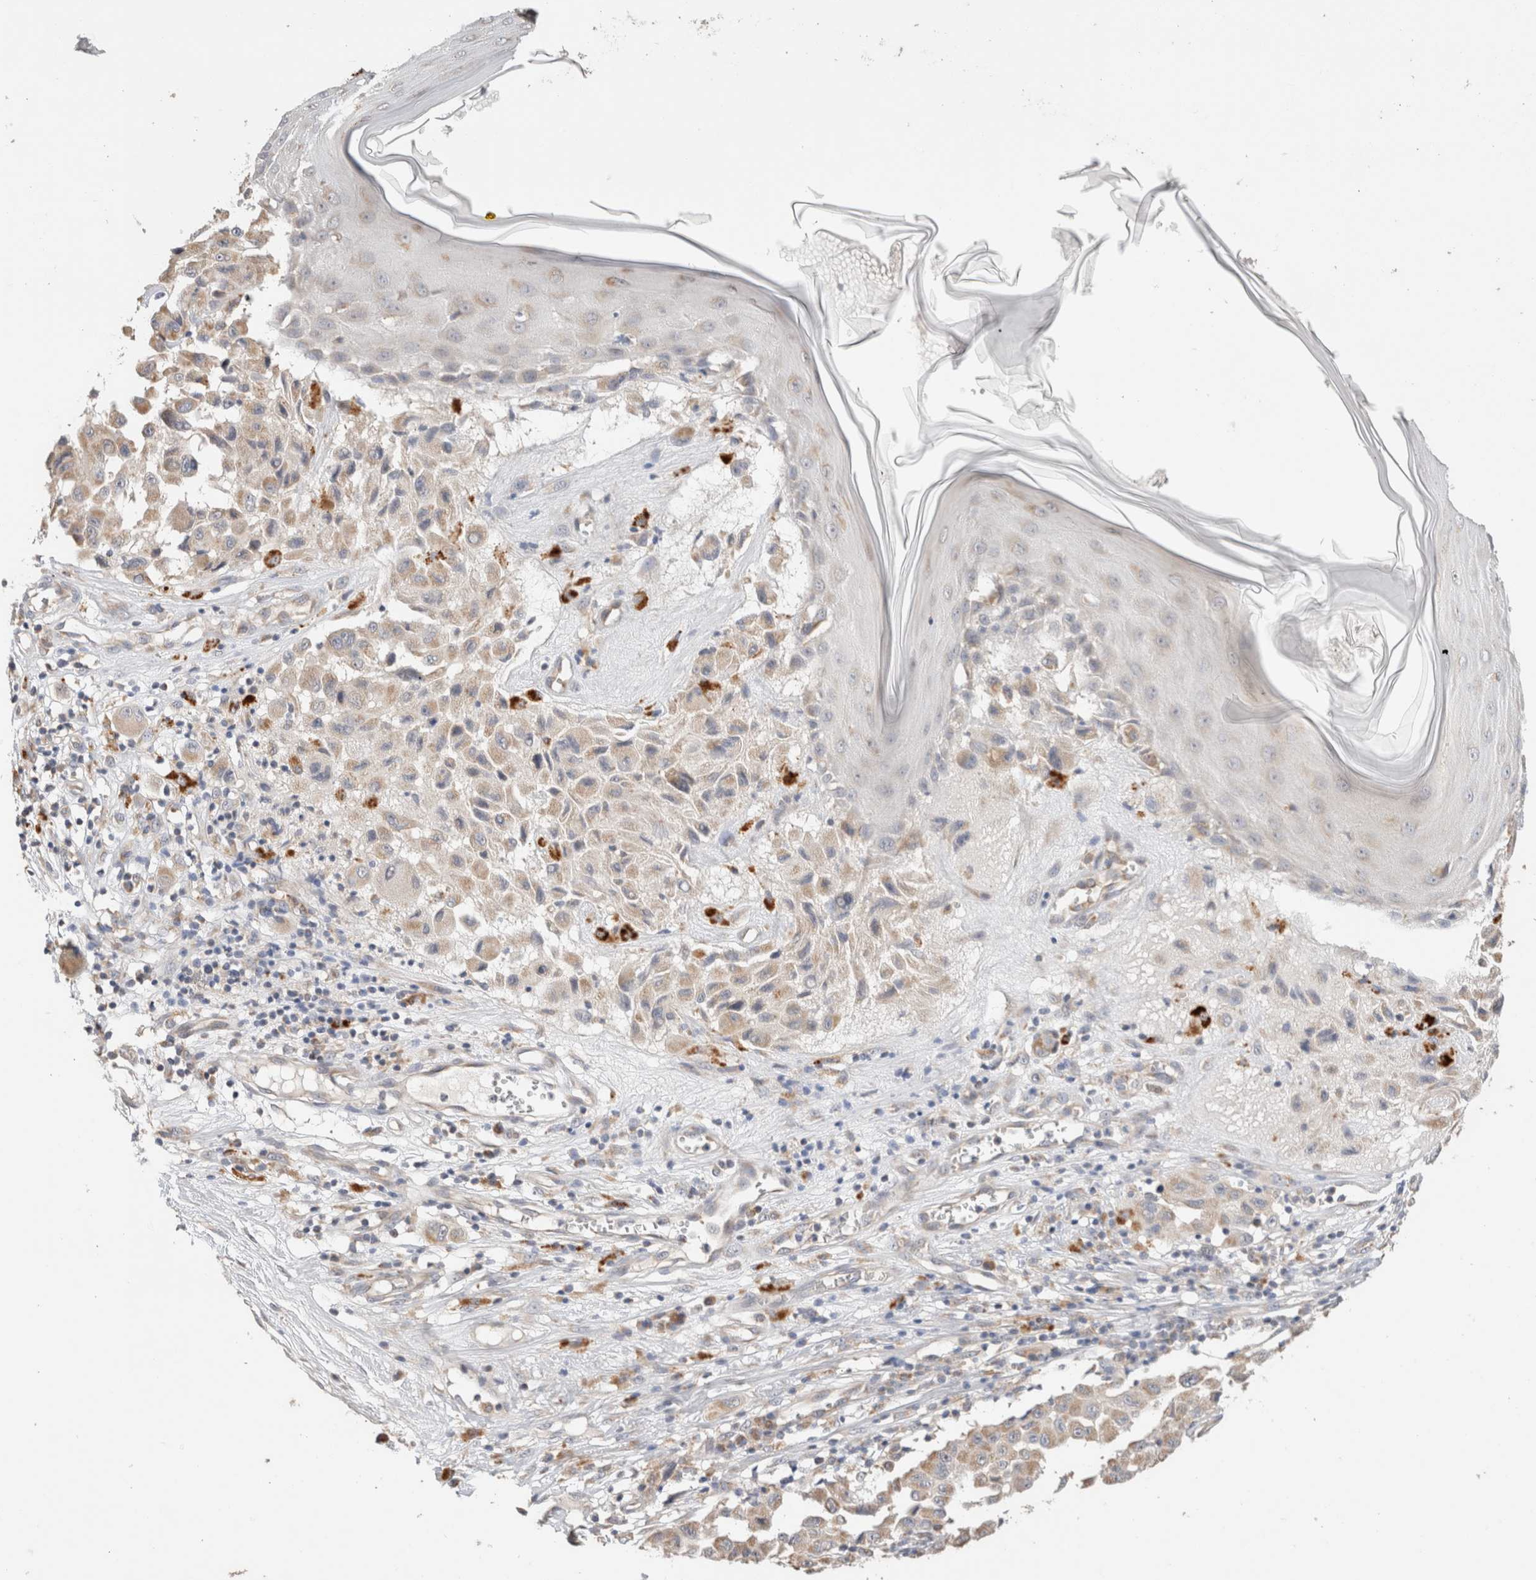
{"staining": {"intensity": "weak", "quantity": "<25%", "location": "cytoplasmic/membranous"}, "tissue": "melanoma", "cell_type": "Tumor cells", "image_type": "cancer", "snomed": [{"axis": "morphology", "description": "Malignant melanoma, NOS"}, {"axis": "topography", "description": "Skin"}], "caption": "The micrograph demonstrates no staining of tumor cells in malignant melanoma.", "gene": "CA13", "patient": {"sex": "male", "age": 30}}